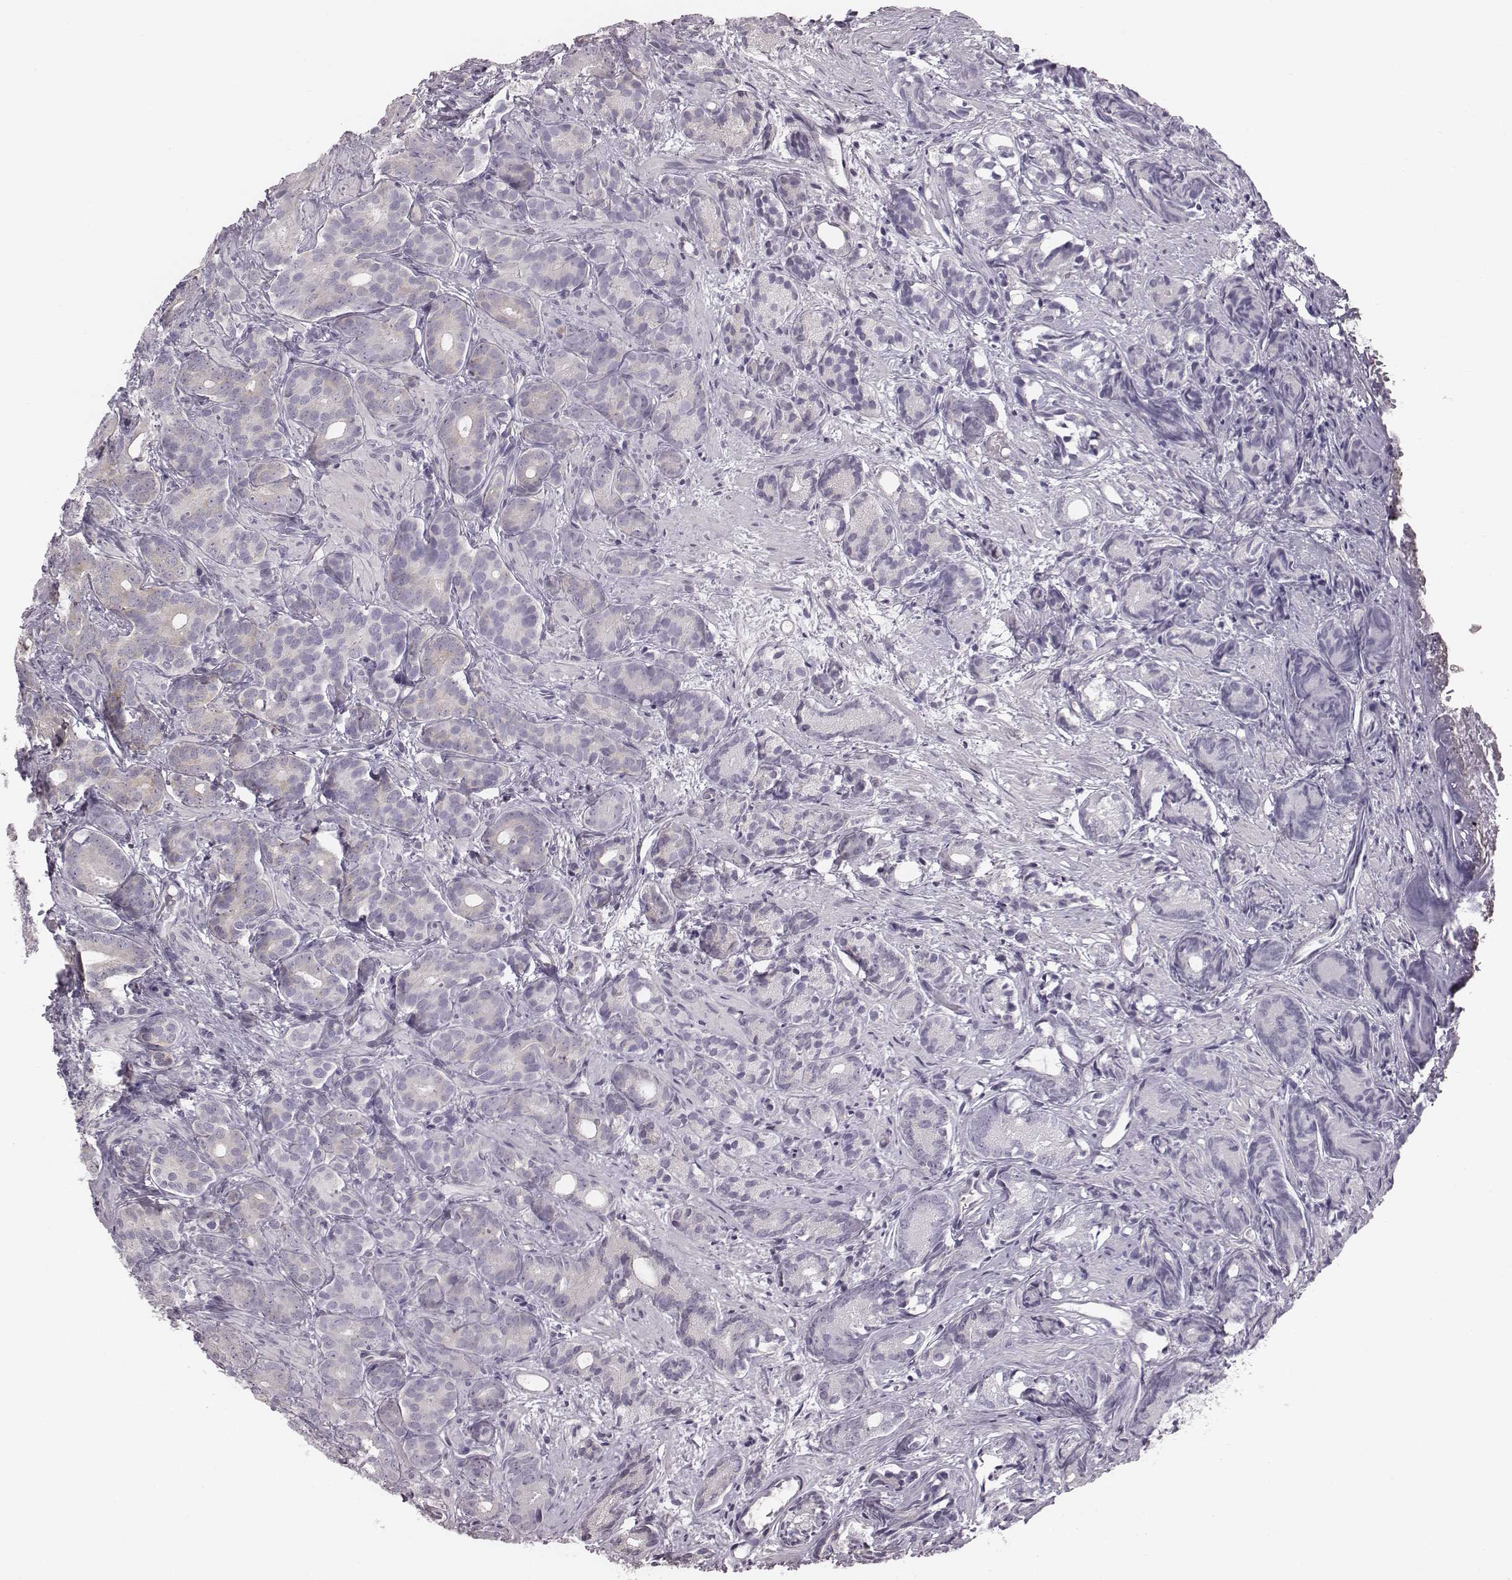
{"staining": {"intensity": "negative", "quantity": "none", "location": "none"}, "tissue": "prostate cancer", "cell_type": "Tumor cells", "image_type": "cancer", "snomed": [{"axis": "morphology", "description": "Adenocarcinoma, High grade"}, {"axis": "topography", "description": "Prostate"}], "caption": "This is an IHC image of human adenocarcinoma (high-grade) (prostate). There is no positivity in tumor cells.", "gene": "PDE8B", "patient": {"sex": "male", "age": 84}}